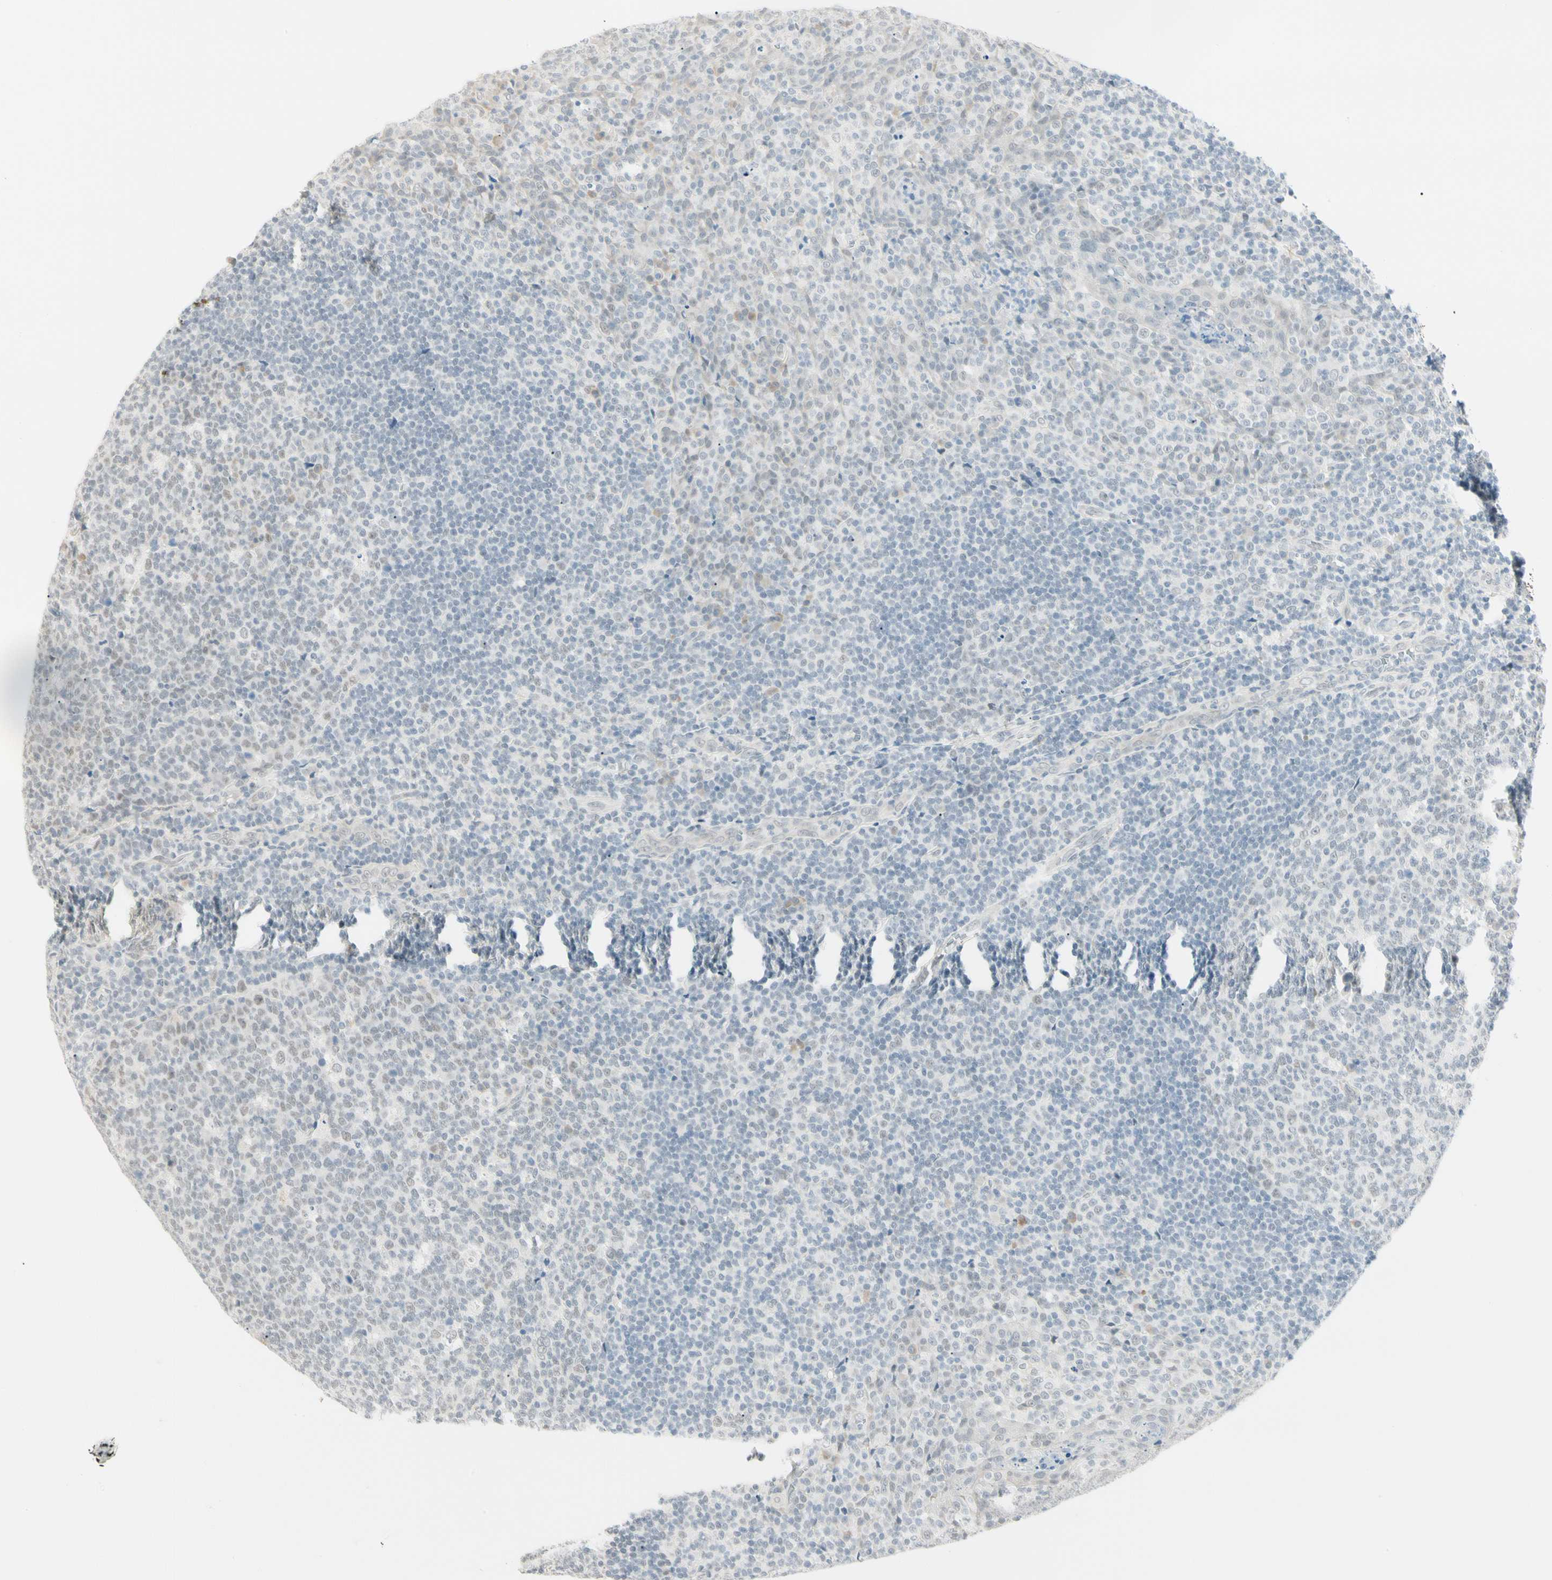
{"staining": {"intensity": "negative", "quantity": "none", "location": "none"}, "tissue": "tonsil", "cell_type": "Germinal center cells", "image_type": "normal", "snomed": [{"axis": "morphology", "description": "Normal tissue, NOS"}, {"axis": "topography", "description": "Tonsil"}], "caption": "IHC image of benign tonsil stained for a protein (brown), which displays no positivity in germinal center cells. (IHC, brightfield microscopy, high magnification).", "gene": "ASPN", "patient": {"sex": "male", "age": 17}}